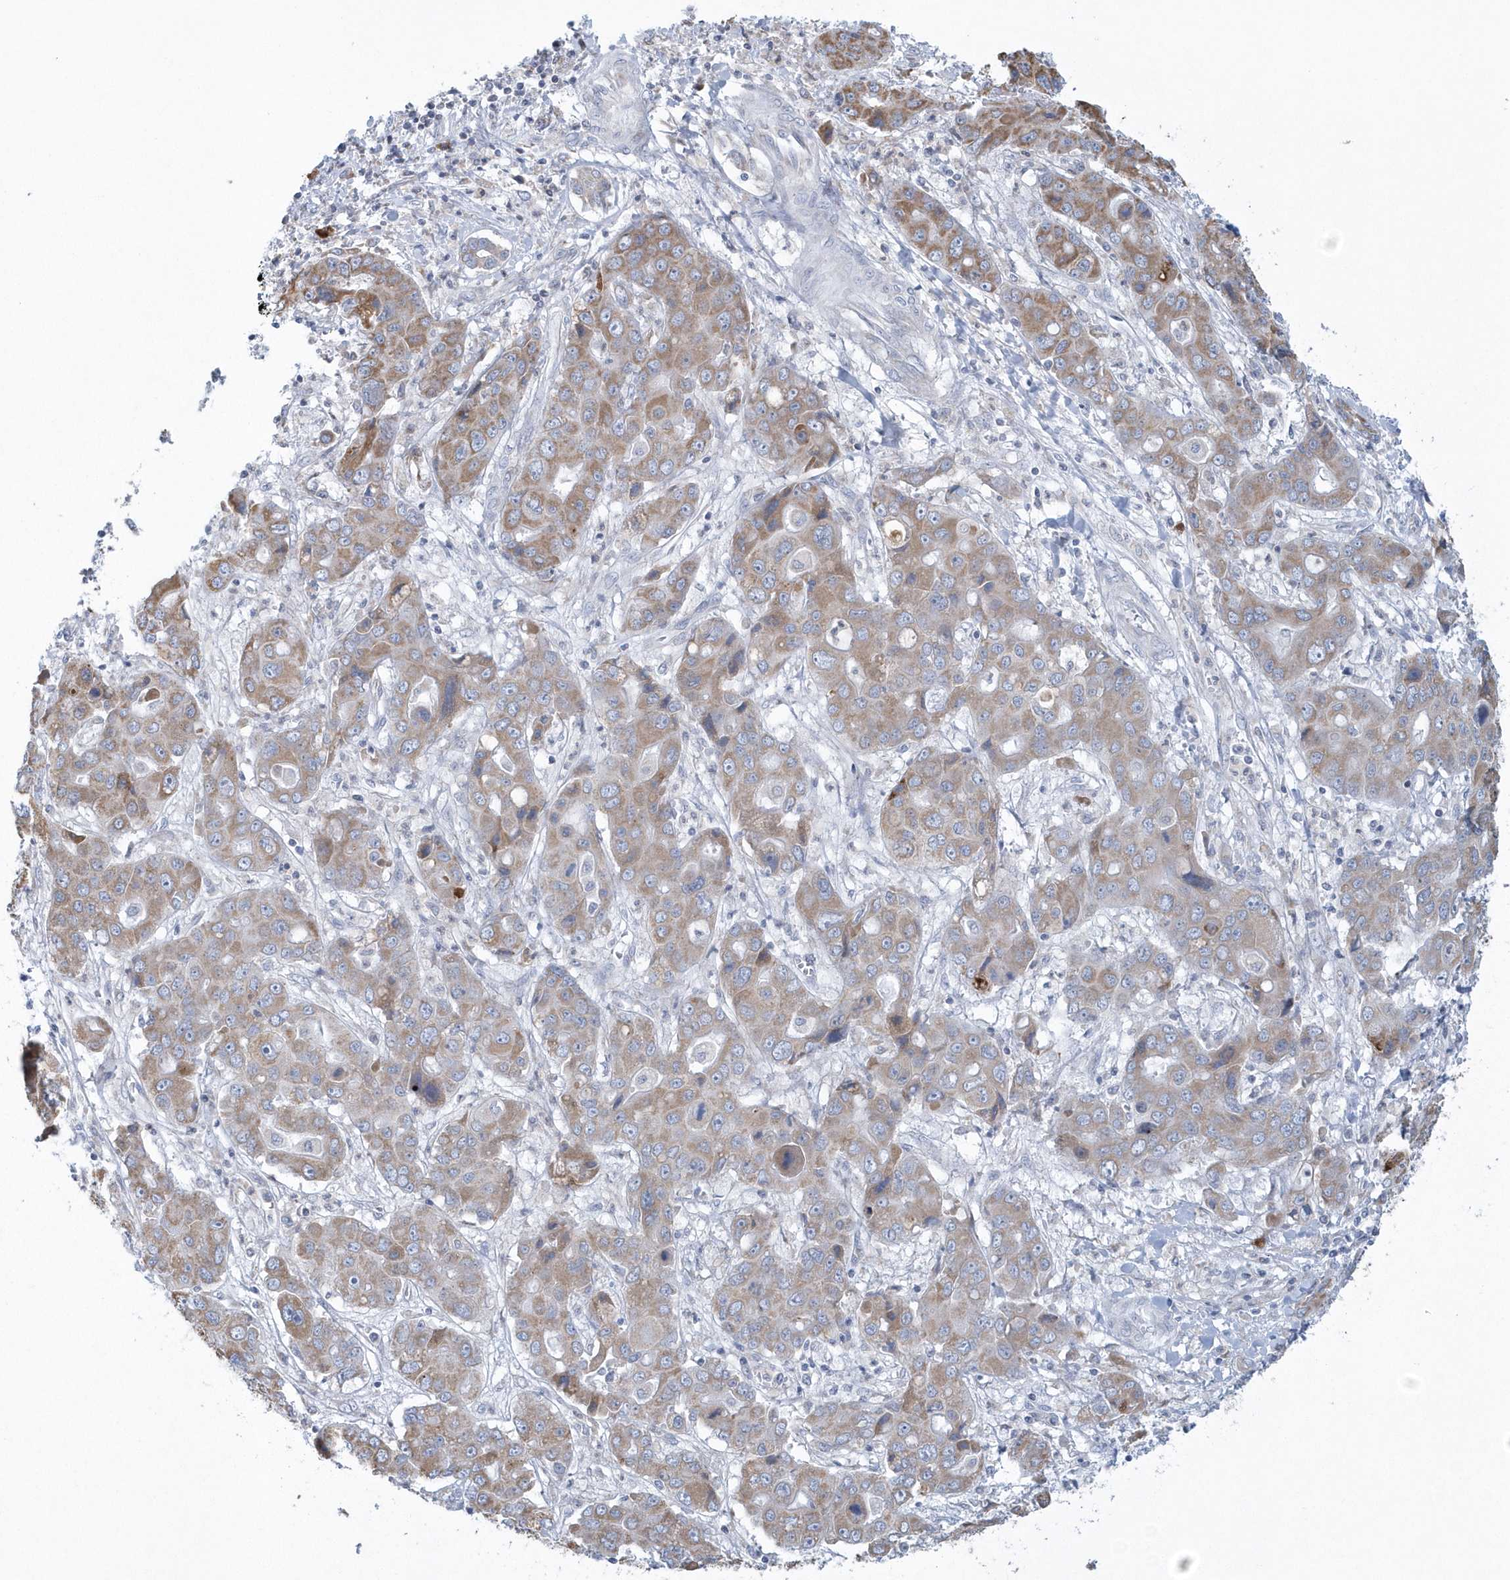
{"staining": {"intensity": "moderate", "quantity": ">75%", "location": "cytoplasmic/membranous"}, "tissue": "liver cancer", "cell_type": "Tumor cells", "image_type": "cancer", "snomed": [{"axis": "morphology", "description": "Cholangiocarcinoma"}, {"axis": "topography", "description": "Liver"}], "caption": "The histopathology image shows a brown stain indicating the presence of a protein in the cytoplasmic/membranous of tumor cells in liver cancer. (Stains: DAB (3,3'-diaminobenzidine) in brown, nuclei in blue, Microscopy: brightfield microscopy at high magnification).", "gene": "SPATA18", "patient": {"sex": "male", "age": 67}}